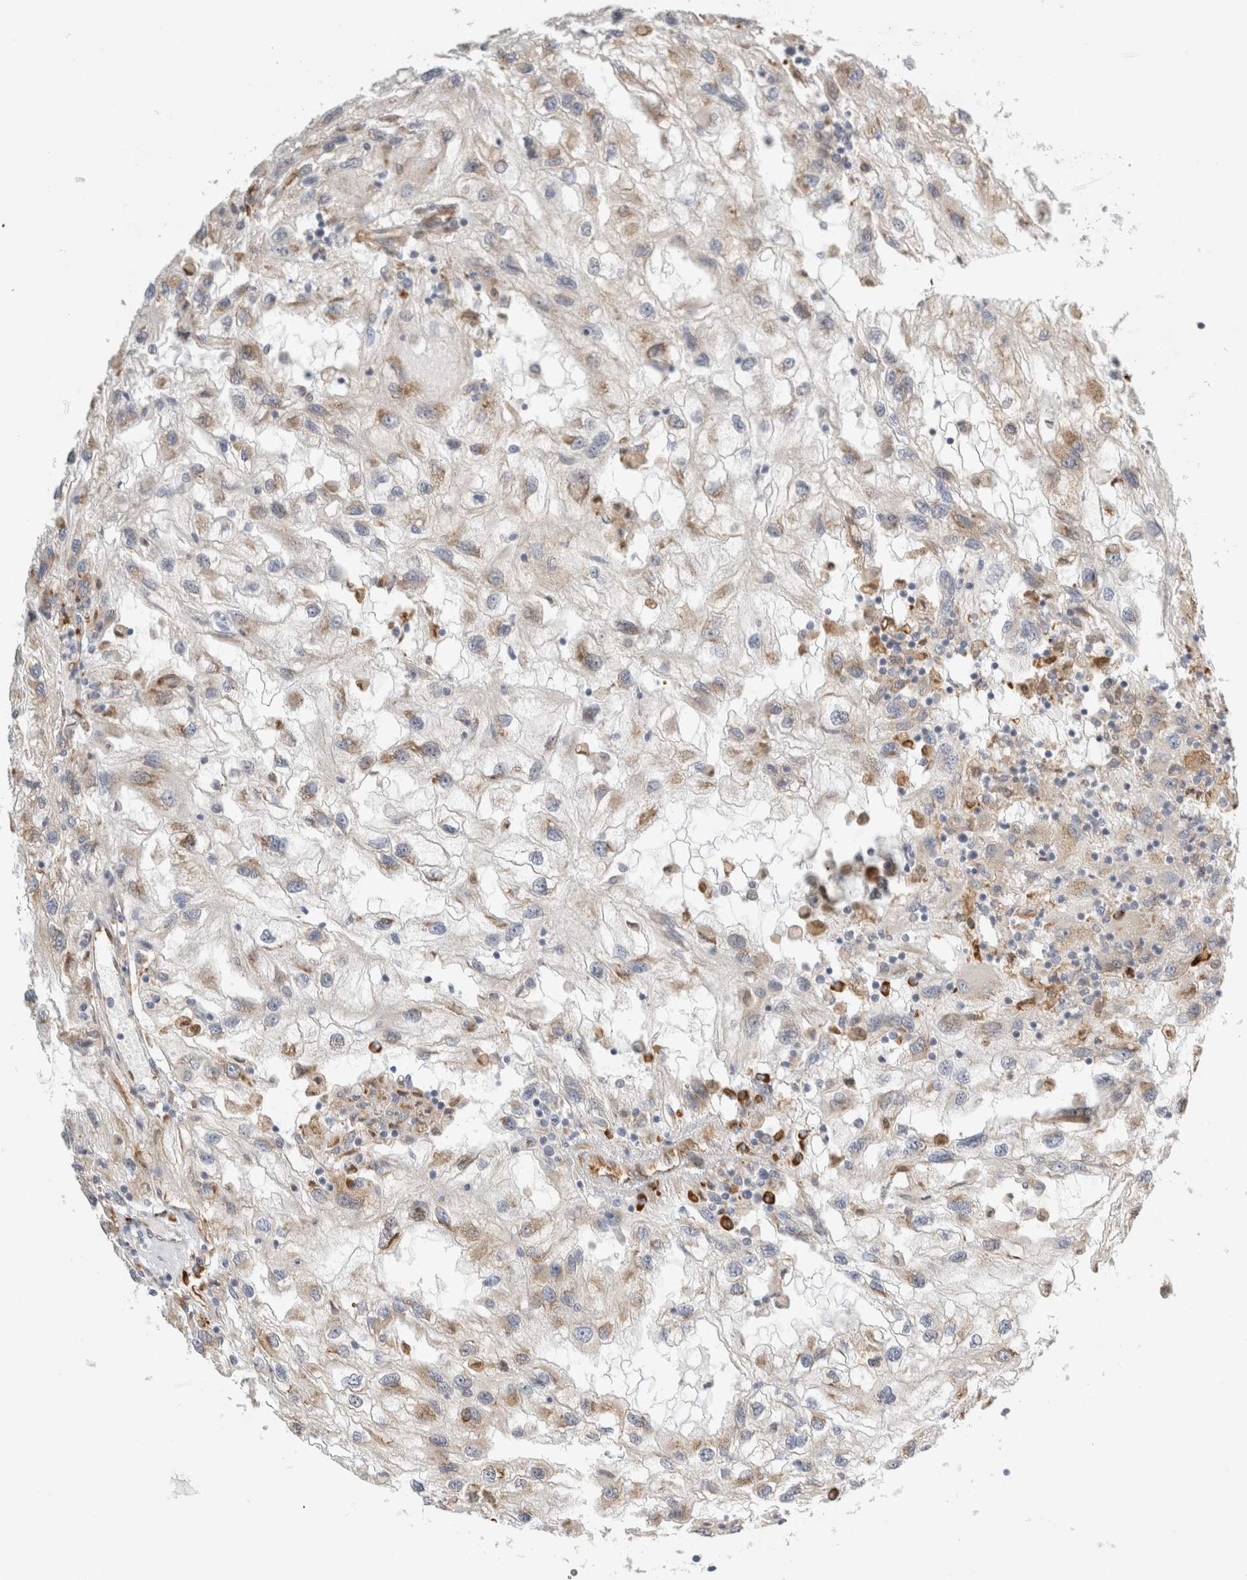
{"staining": {"intensity": "weak", "quantity": ">75%", "location": "cytoplasmic/membranous"}, "tissue": "renal cancer", "cell_type": "Tumor cells", "image_type": "cancer", "snomed": [{"axis": "morphology", "description": "Normal tissue, NOS"}, {"axis": "morphology", "description": "Adenocarcinoma, NOS"}, {"axis": "topography", "description": "Kidney"}], "caption": "Renal cancer stained with IHC shows weak cytoplasmic/membranous positivity in about >75% of tumor cells.", "gene": "RPN2", "patient": {"sex": "male", "age": 71}}